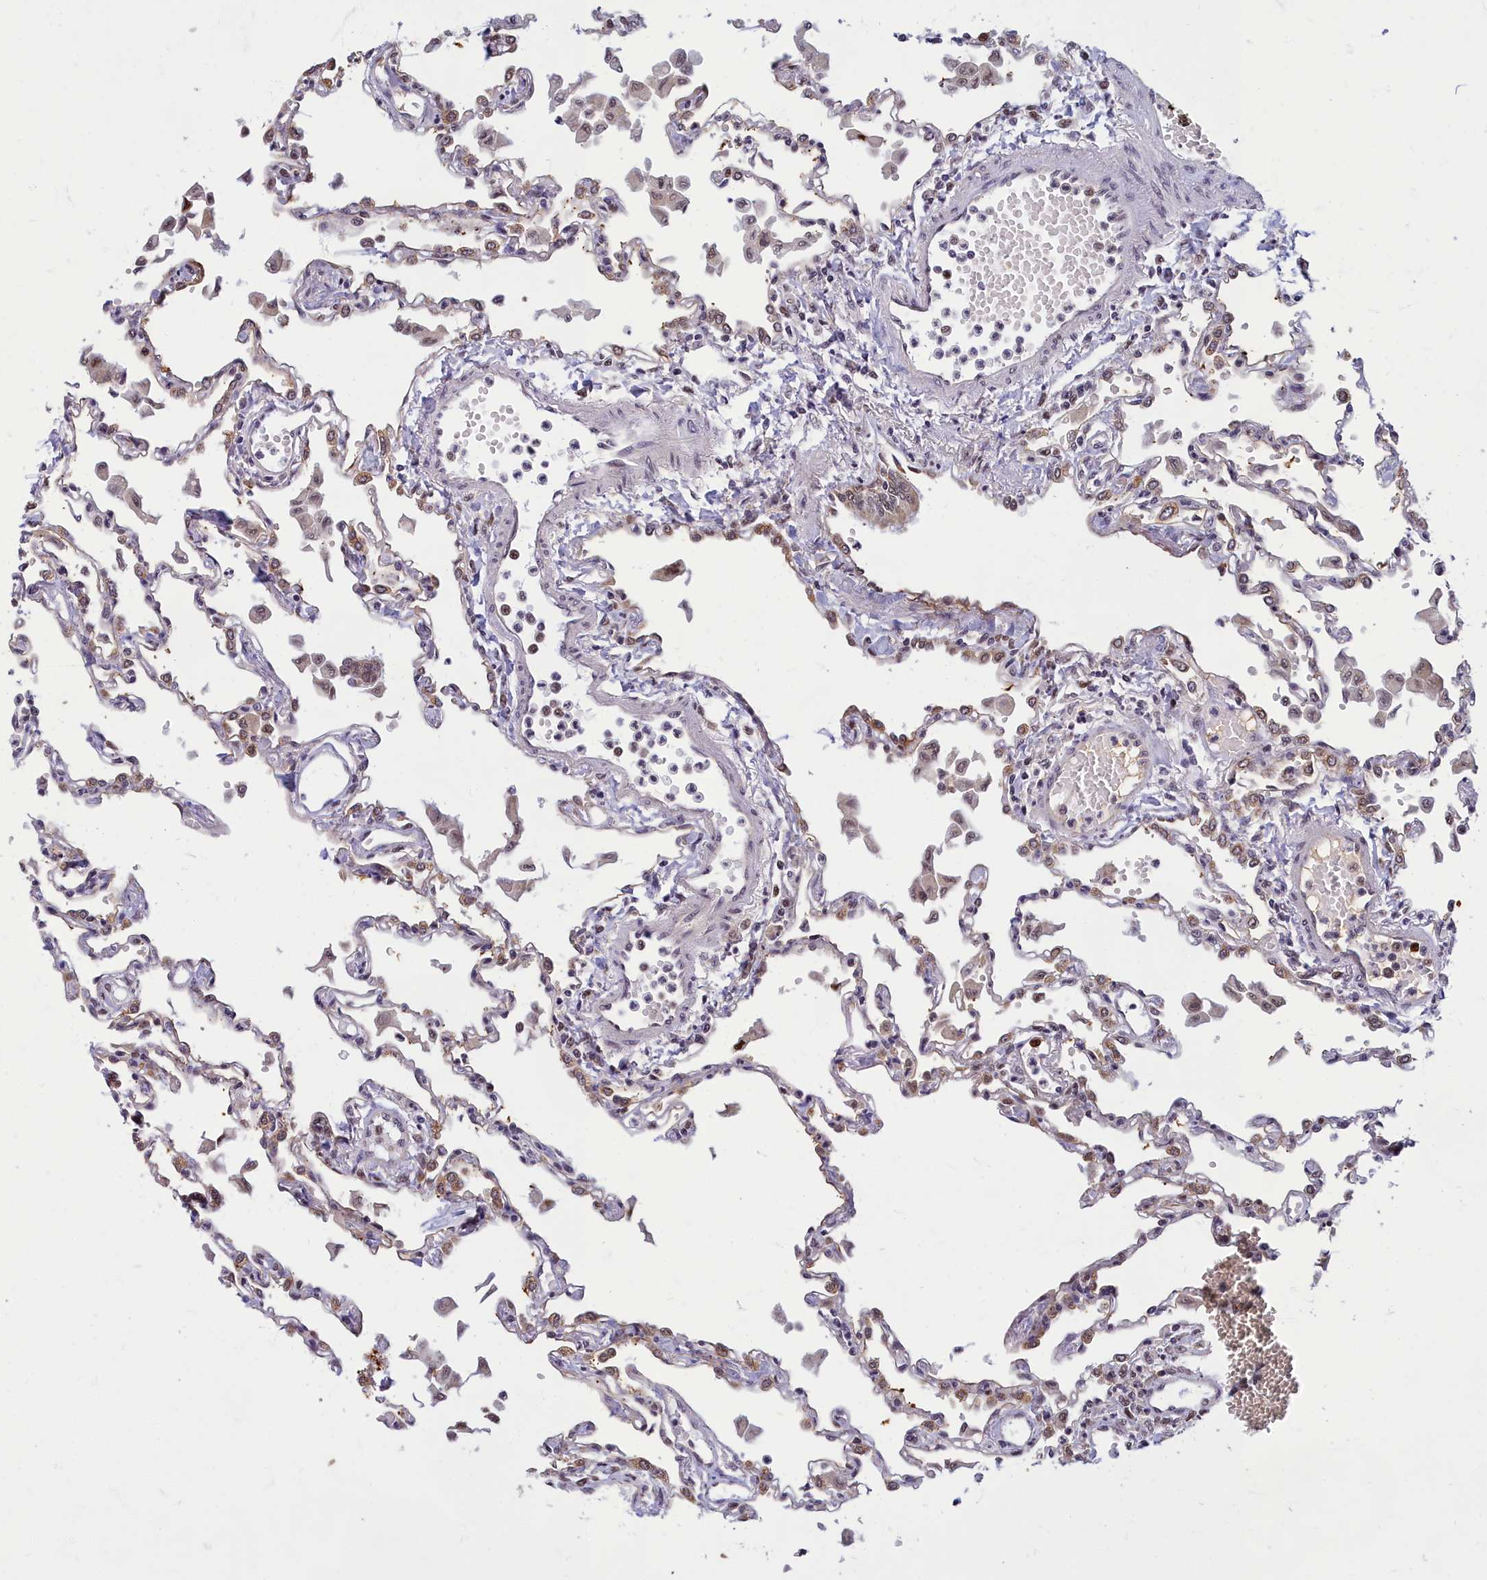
{"staining": {"intensity": "weak", "quantity": "25%-75%", "location": "nuclear"}, "tissue": "lung", "cell_type": "Alveolar cells", "image_type": "normal", "snomed": [{"axis": "morphology", "description": "Normal tissue, NOS"}, {"axis": "topography", "description": "Bronchus"}, {"axis": "topography", "description": "Lung"}], "caption": "Alveolar cells demonstrate weak nuclear expression in about 25%-75% of cells in unremarkable lung.", "gene": "EARS2", "patient": {"sex": "female", "age": 49}}